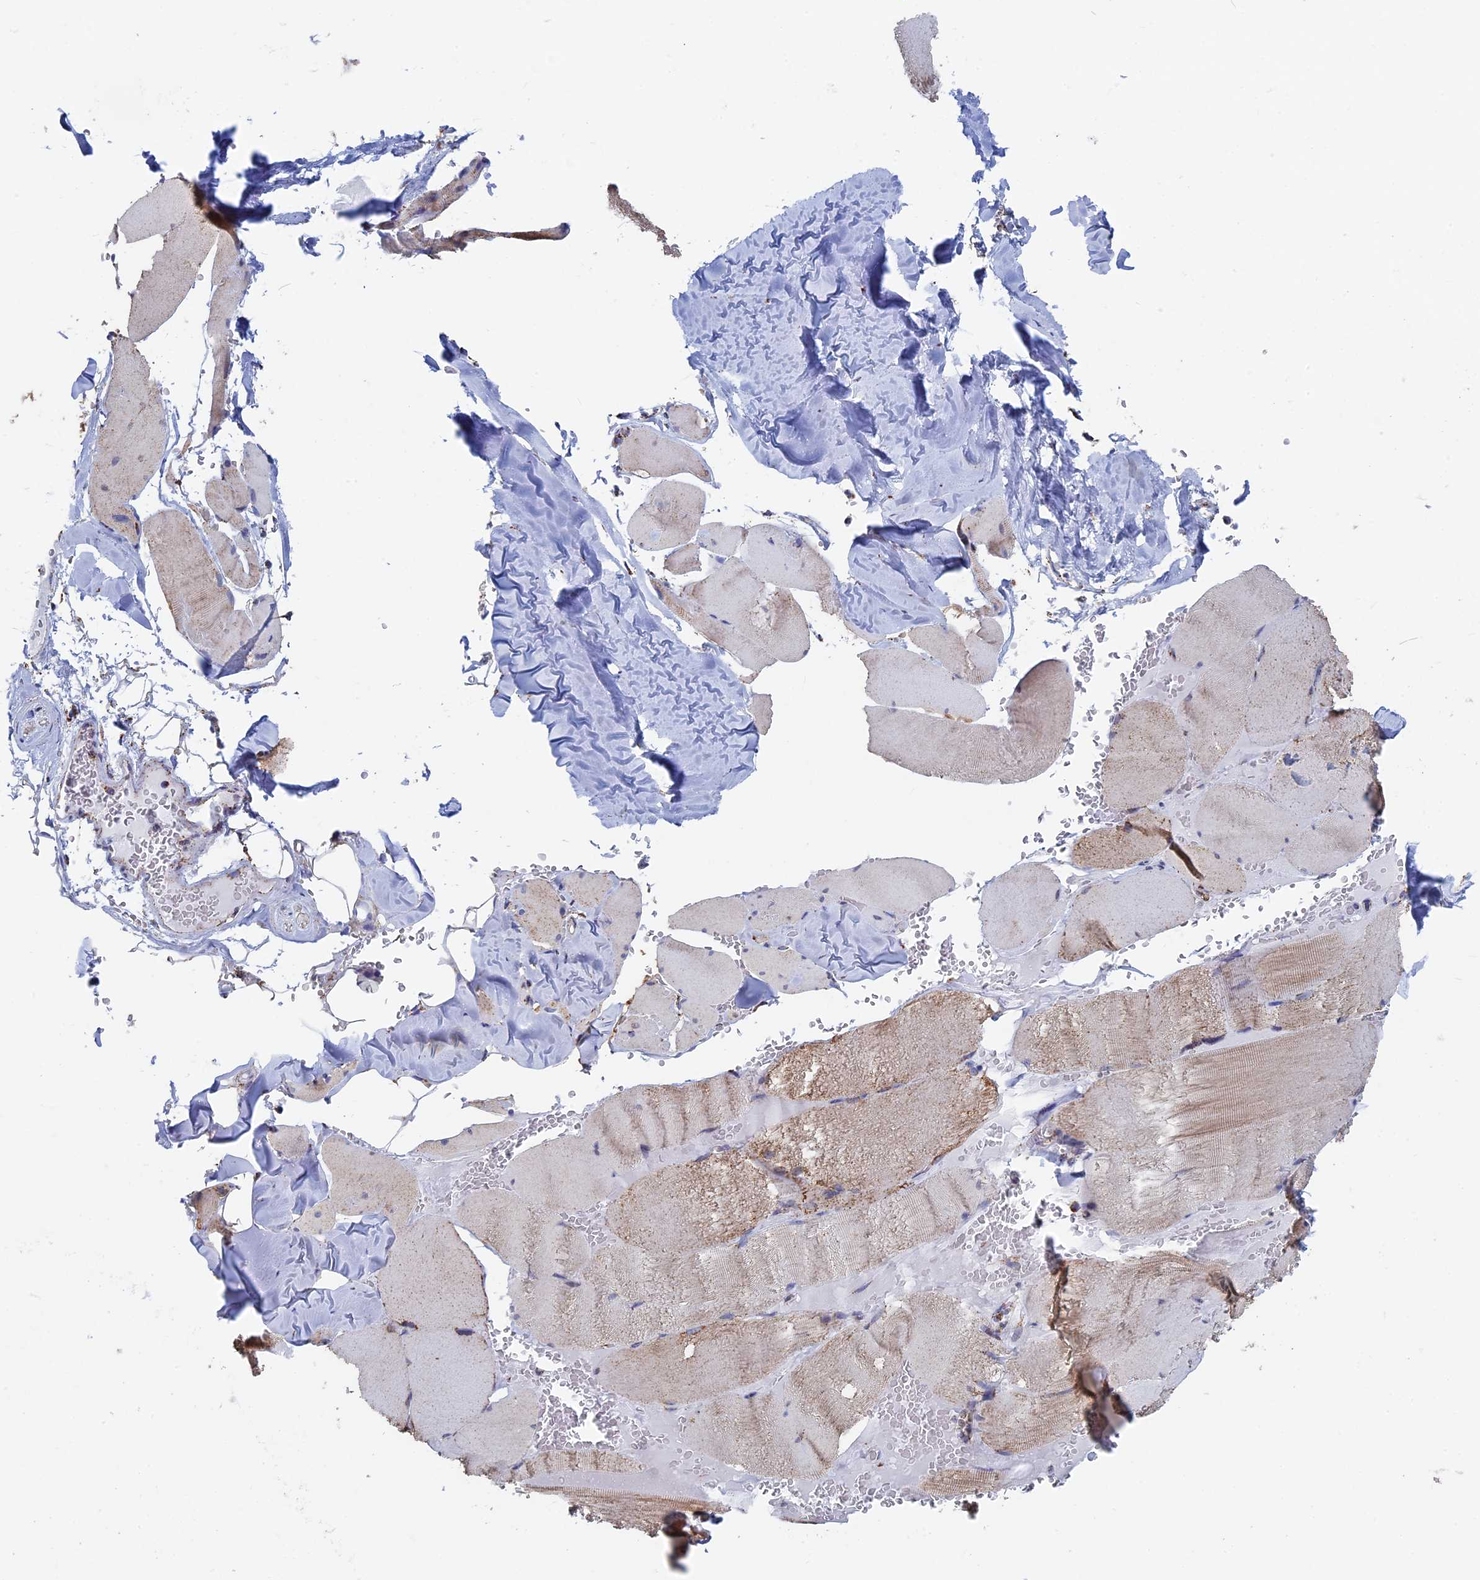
{"staining": {"intensity": "moderate", "quantity": "<25%", "location": "cytoplasmic/membranous"}, "tissue": "skeletal muscle", "cell_type": "Myocytes", "image_type": "normal", "snomed": [{"axis": "morphology", "description": "Normal tissue, NOS"}, {"axis": "topography", "description": "Skeletal muscle"}, {"axis": "topography", "description": "Head-Neck"}], "caption": "The micrograph reveals immunohistochemical staining of normal skeletal muscle. There is moderate cytoplasmic/membranous expression is seen in approximately <25% of myocytes.", "gene": "SEC24D", "patient": {"sex": "male", "age": 66}}